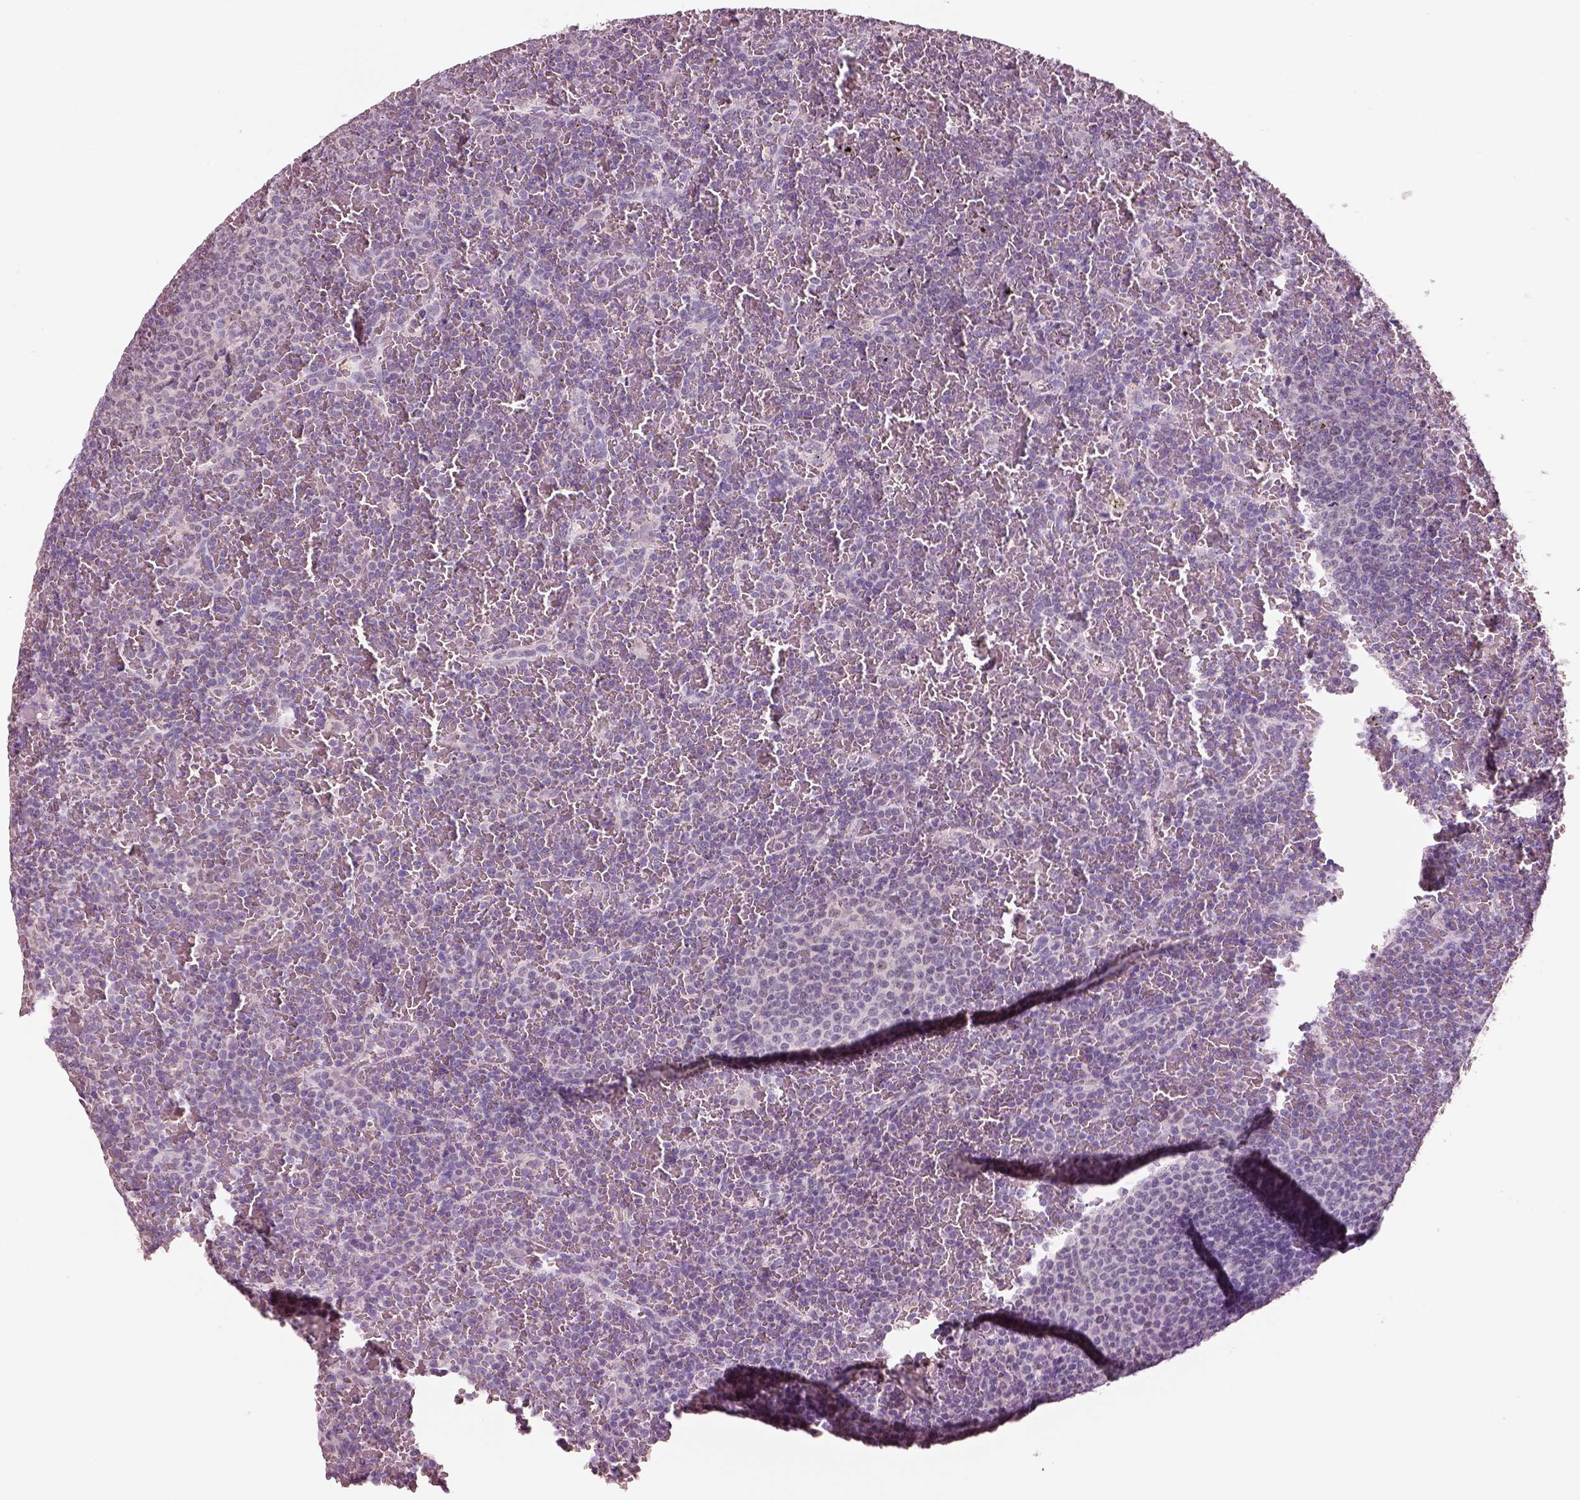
{"staining": {"intensity": "negative", "quantity": "none", "location": "none"}, "tissue": "lymphoma", "cell_type": "Tumor cells", "image_type": "cancer", "snomed": [{"axis": "morphology", "description": "Malignant lymphoma, non-Hodgkin's type, Low grade"}, {"axis": "topography", "description": "Spleen"}], "caption": "Histopathology image shows no significant protein expression in tumor cells of lymphoma.", "gene": "ELSPBP1", "patient": {"sex": "female", "age": 77}}